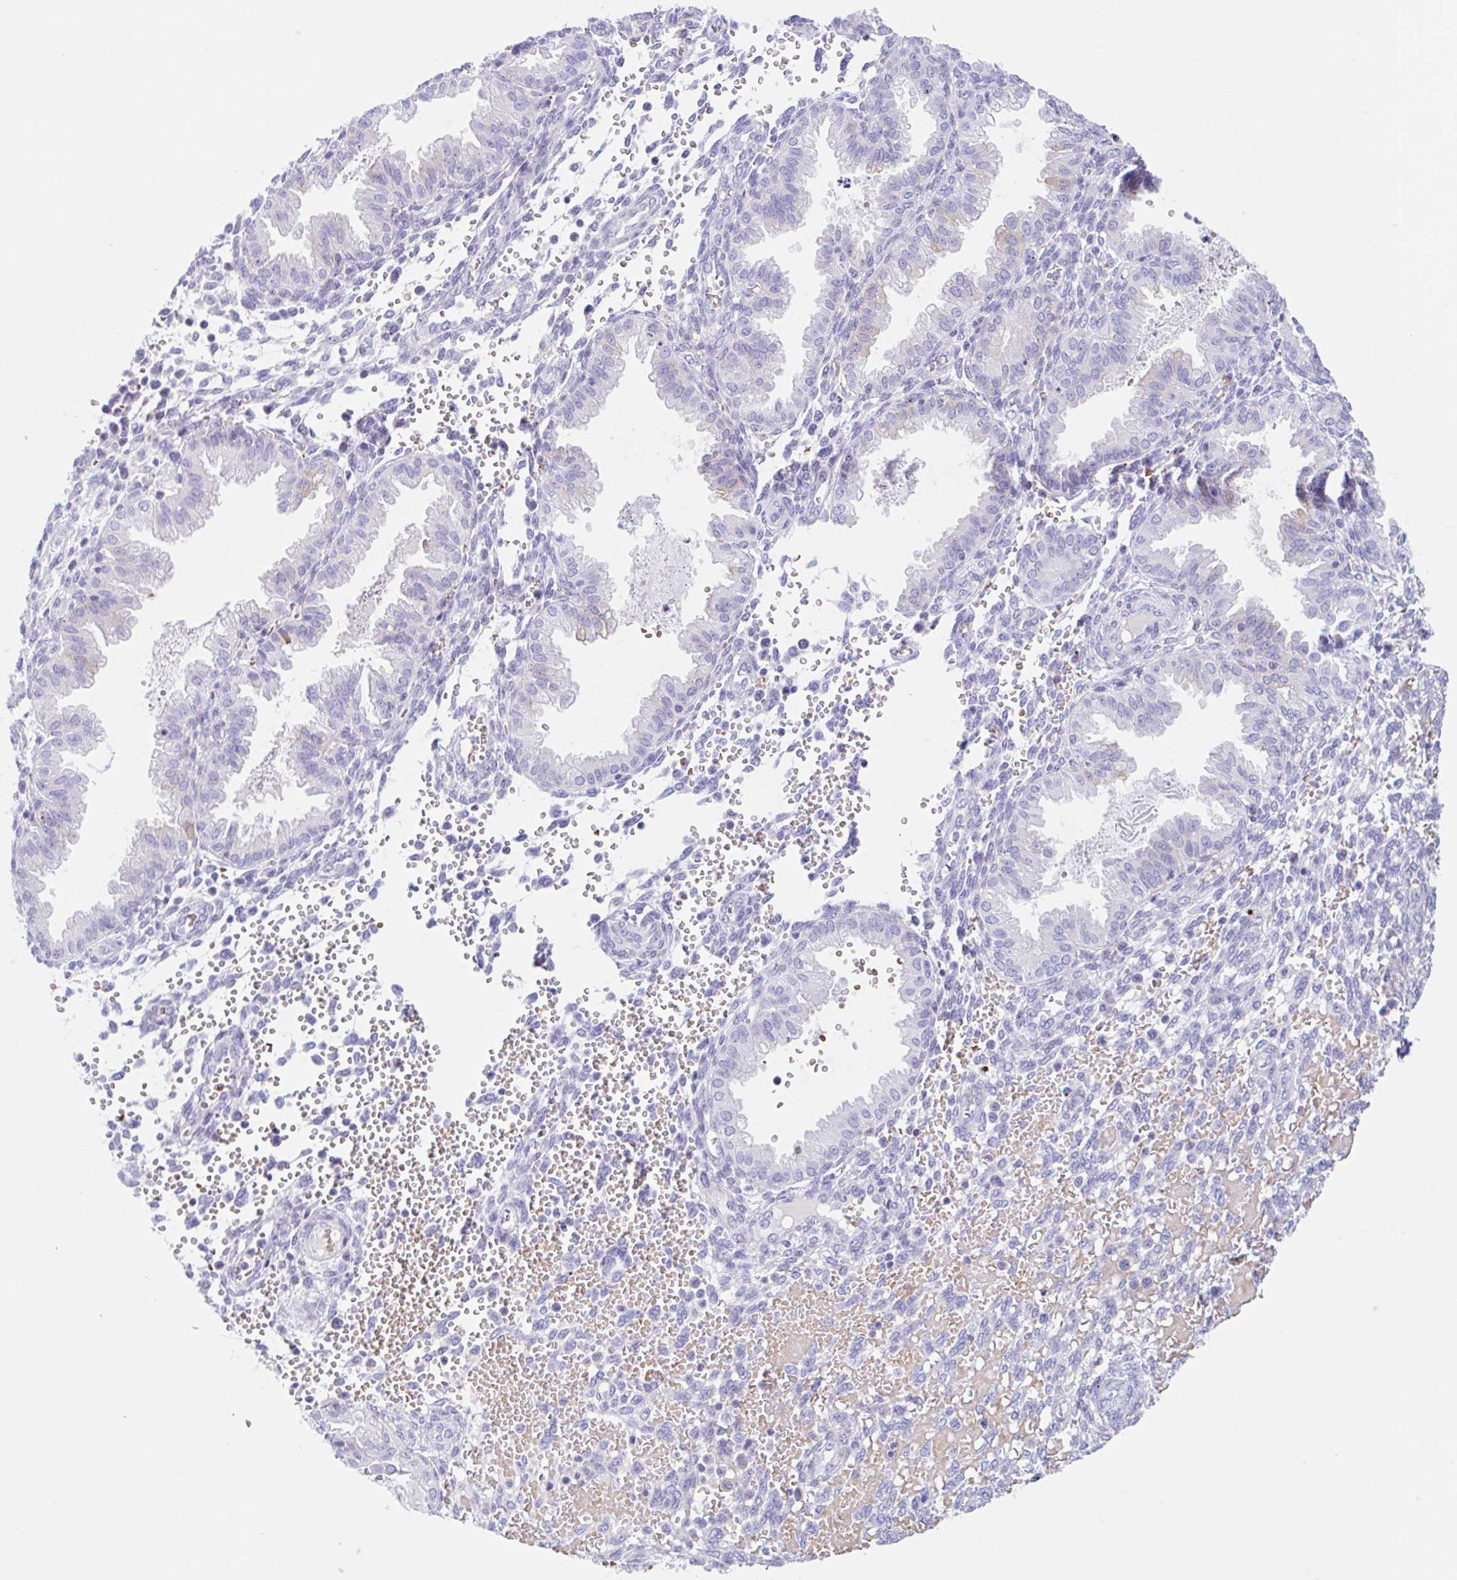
{"staining": {"intensity": "negative", "quantity": "none", "location": "none"}, "tissue": "endometrium", "cell_type": "Cells in endometrial stroma", "image_type": "normal", "snomed": [{"axis": "morphology", "description": "Normal tissue, NOS"}, {"axis": "topography", "description": "Endometrium"}], "caption": "A high-resolution image shows immunohistochemistry (IHC) staining of unremarkable endometrium, which reveals no significant expression in cells in endometrial stroma.", "gene": "ANKRD9", "patient": {"sex": "female", "age": 33}}